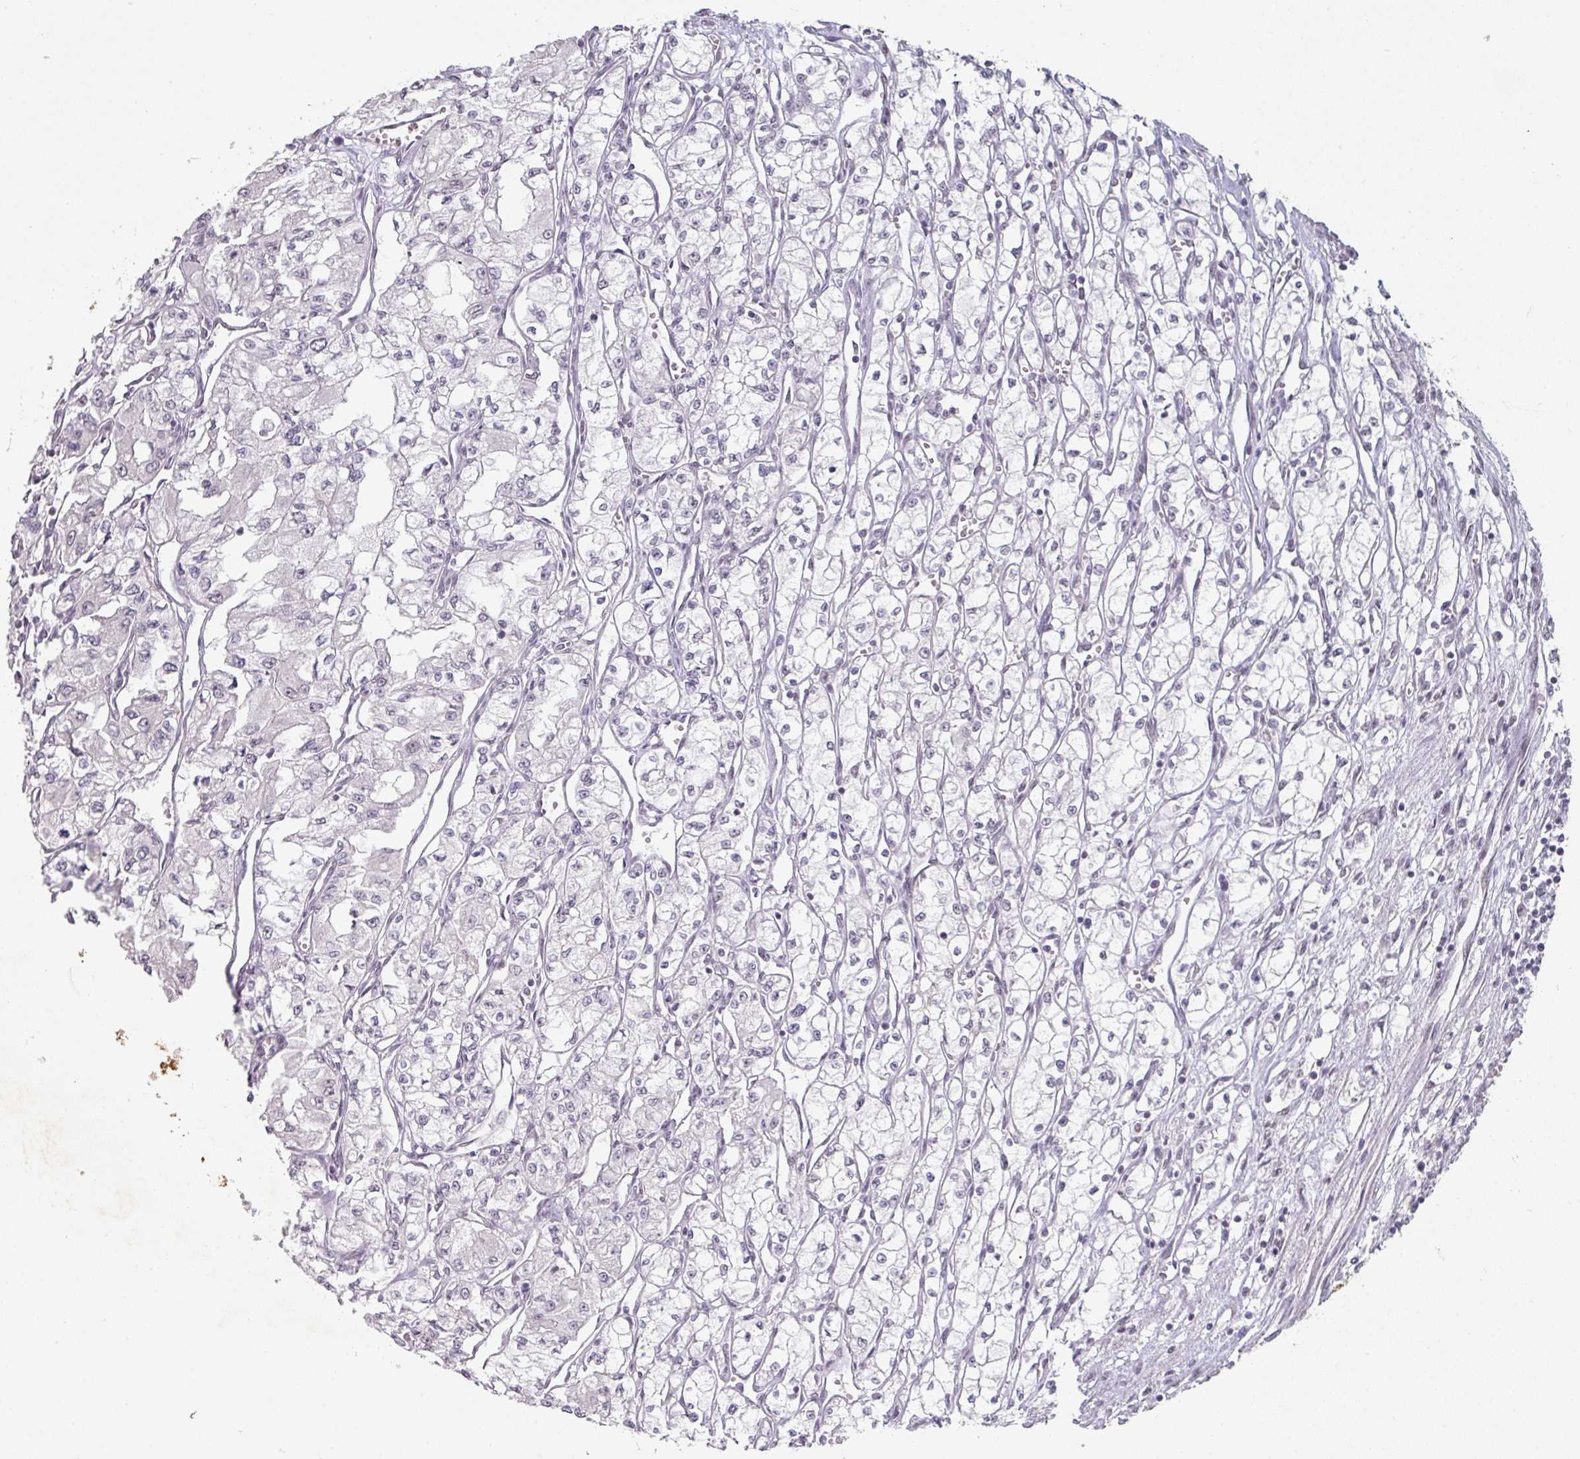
{"staining": {"intensity": "negative", "quantity": "none", "location": "none"}, "tissue": "renal cancer", "cell_type": "Tumor cells", "image_type": "cancer", "snomed": [{"axis": "morphology", "description": "Adenocarcinoma, NOS"}, {"axis": "topography", "description": "Kidney"}], "caption": "Tumor cells show no significant positivity in renal cancer (adenocarcinoma). Nuclei are stained in blue.", "gene": "SPRR1A", "patient": {"sex": "male", "age": 59}}